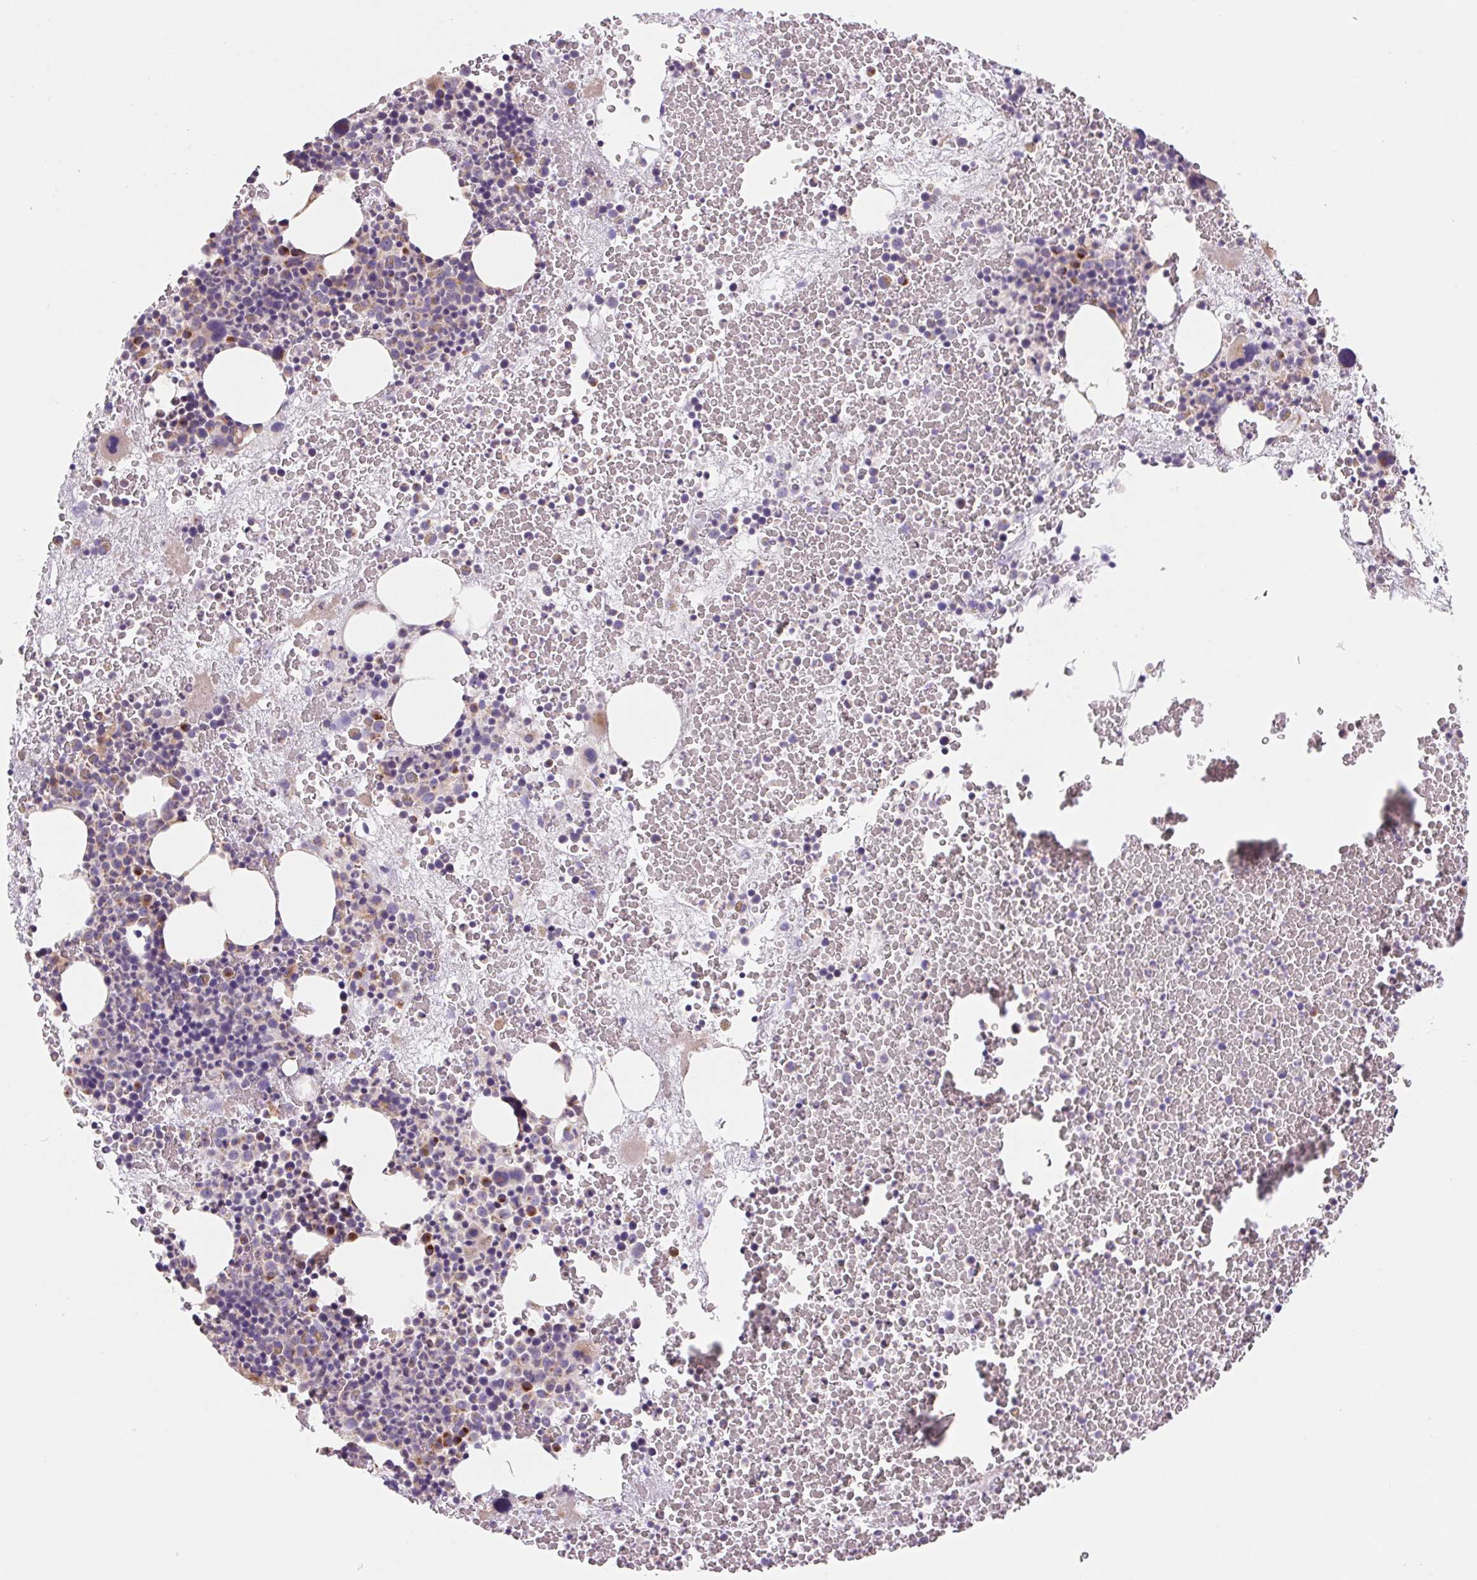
{"staining": {"intensity": "weak", "quantity": "<25%", "location": "cytoplasmic/membranous"}, "tissue": "bone marrow", "cell_type": "Hematopoietic cells", "image_type": "normal", "snomed": [{"axis": "morphology", "description": "Normal tissue, NOS"}, {"axis": "topography", "description": "Bone marrow"}], "caption": "Protein analysis of benign bone marrow exhibits no significant staining in hematopoietic cells.", "gene": "RAB1A", "patient": {"sex": "male", "age": 44}}